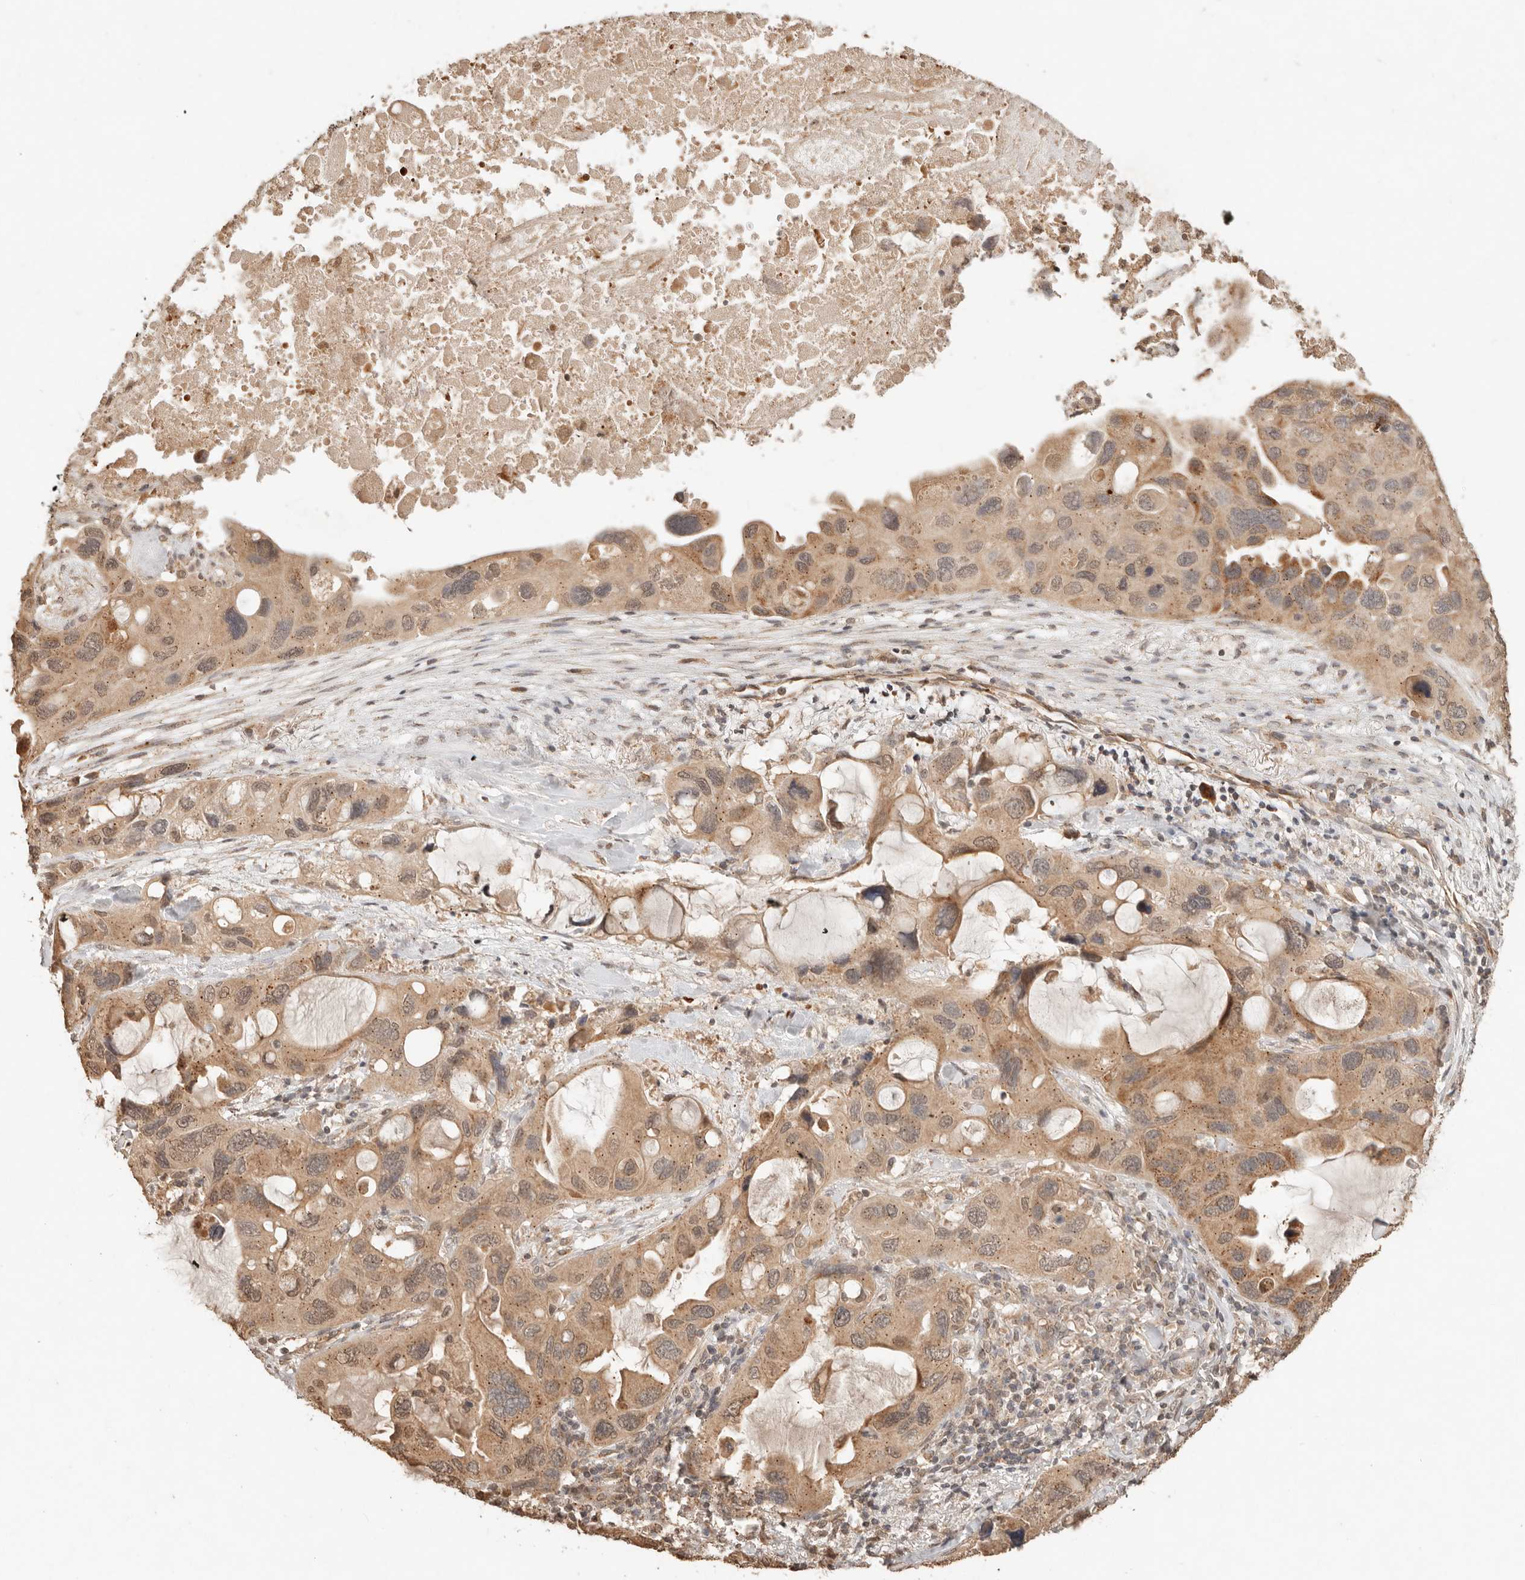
{"staining": {"intensity": "moderate", "quantity": ">75%", "location": "cytoplasmic/membranous"}, "tissue": "lung cancer", "cell_type": "Tumor cells", "image_type": "cancer", "snomed": [{"axis": "morphology", "description": "Squamous cell carcinoma, NOS"}, {"axis": "topography", "description": "Lung"}], "caption": "The immunohistochemical stain highlights moderate cytoplasmic/membranous positivity in tumor cells of lung squamous cell carcinoma tissue.", "gene": "LMO4", "patient": {"sex": "female", "age": 73}}